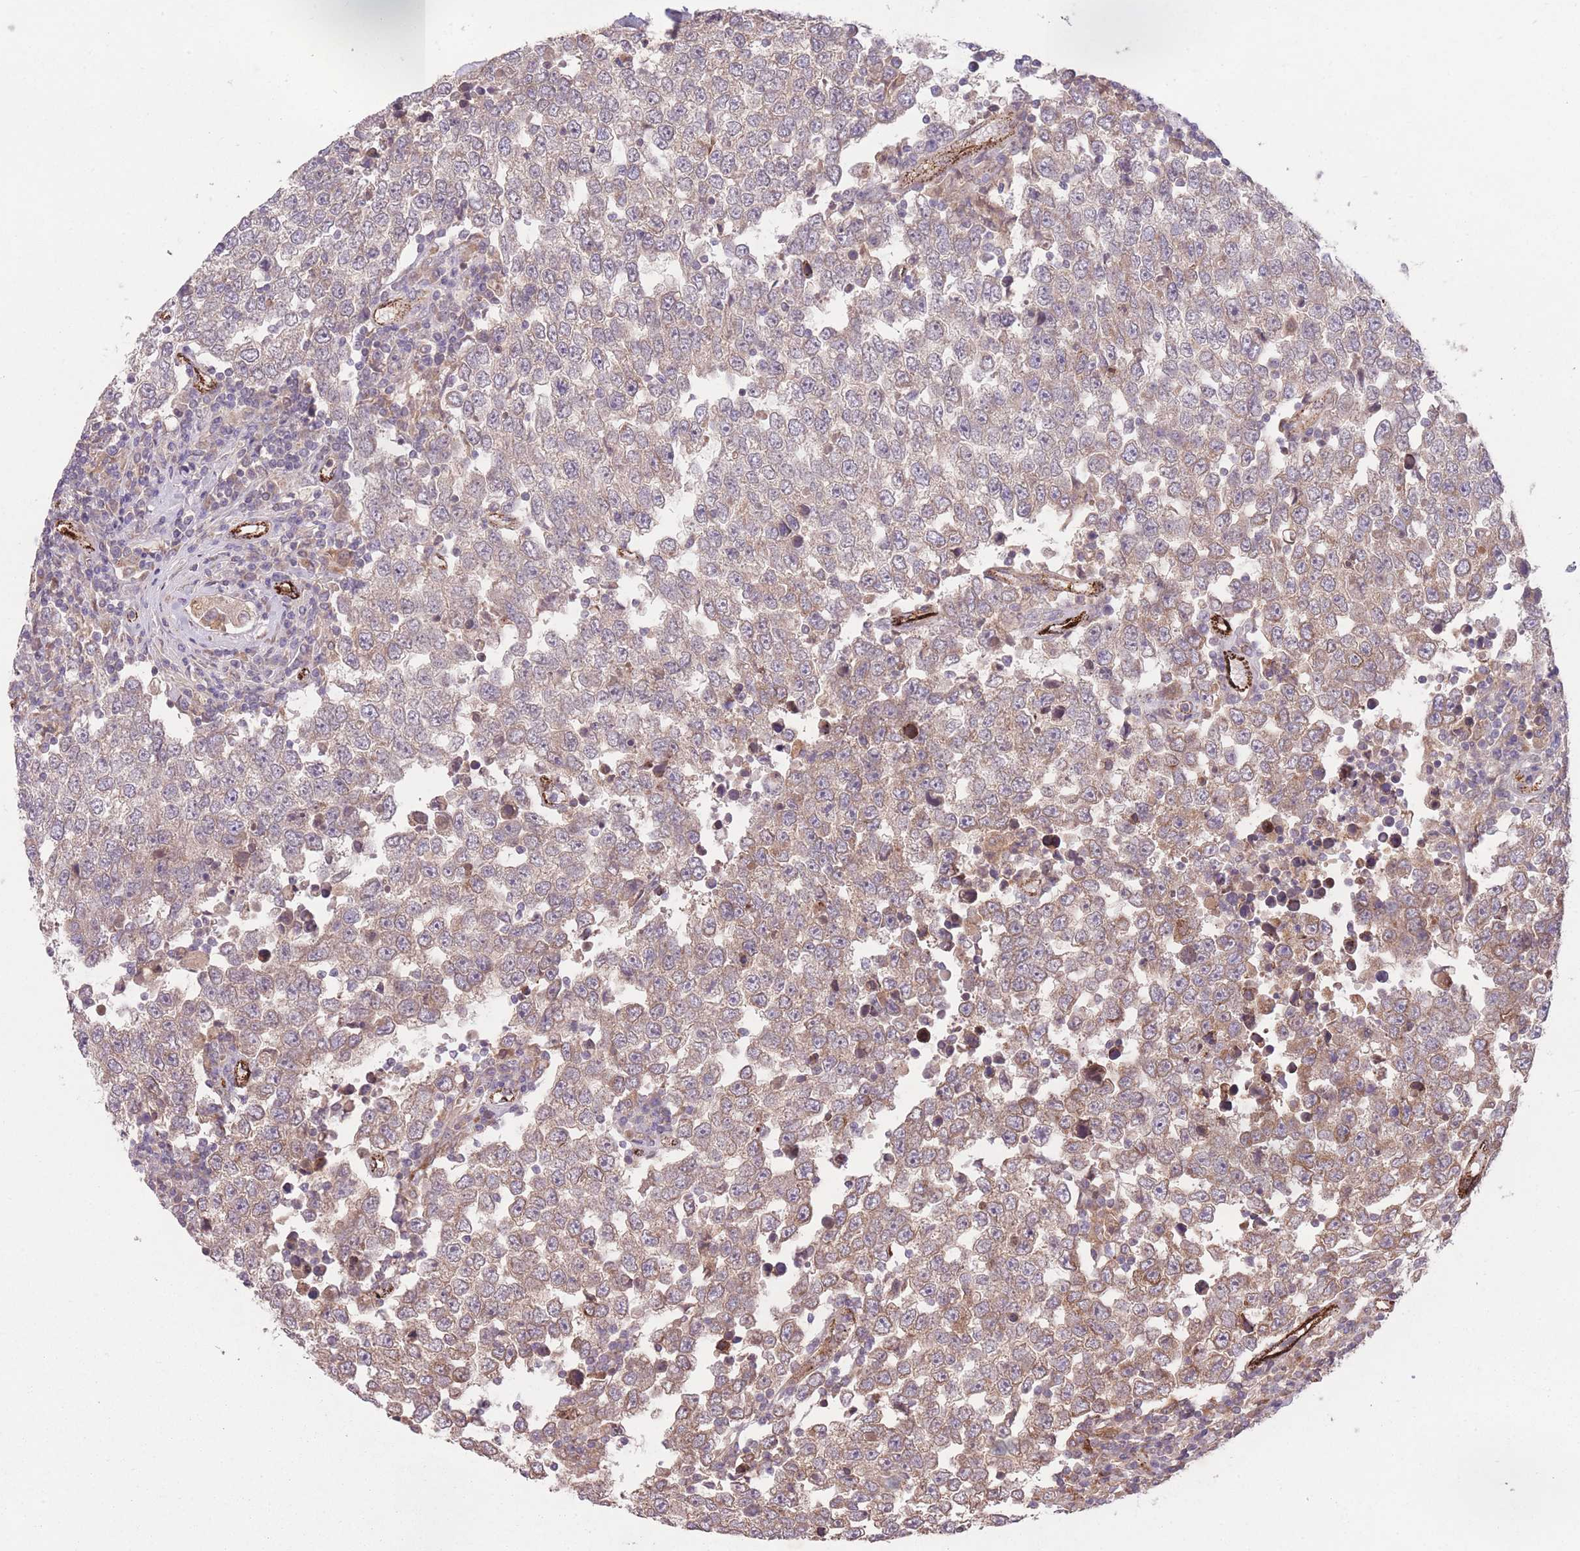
{"staining": {"intensity": "weak", "quantity": "25%-75%", "location": "cytoplasmic/membranous"}, "tissue": "testis cancer", "cell_type": "Tumor cells", "image_type": "cancer", "snomed": [{"axis": "morphology", "description": "Seminoma, NOS"}, {"axis": "morphology", "description": "Carcinoma, Embryonal, NOS"}, {"axis": "topography", "description": "Testis"}], "caption": "Testis seminoma stained with a brown dye reveals weak cytoplasmic/membranous positive expression in approximately 25%-75% of tumor cells.", "gene": "CISH", "patient": {"sex": "male", "age": 28}}